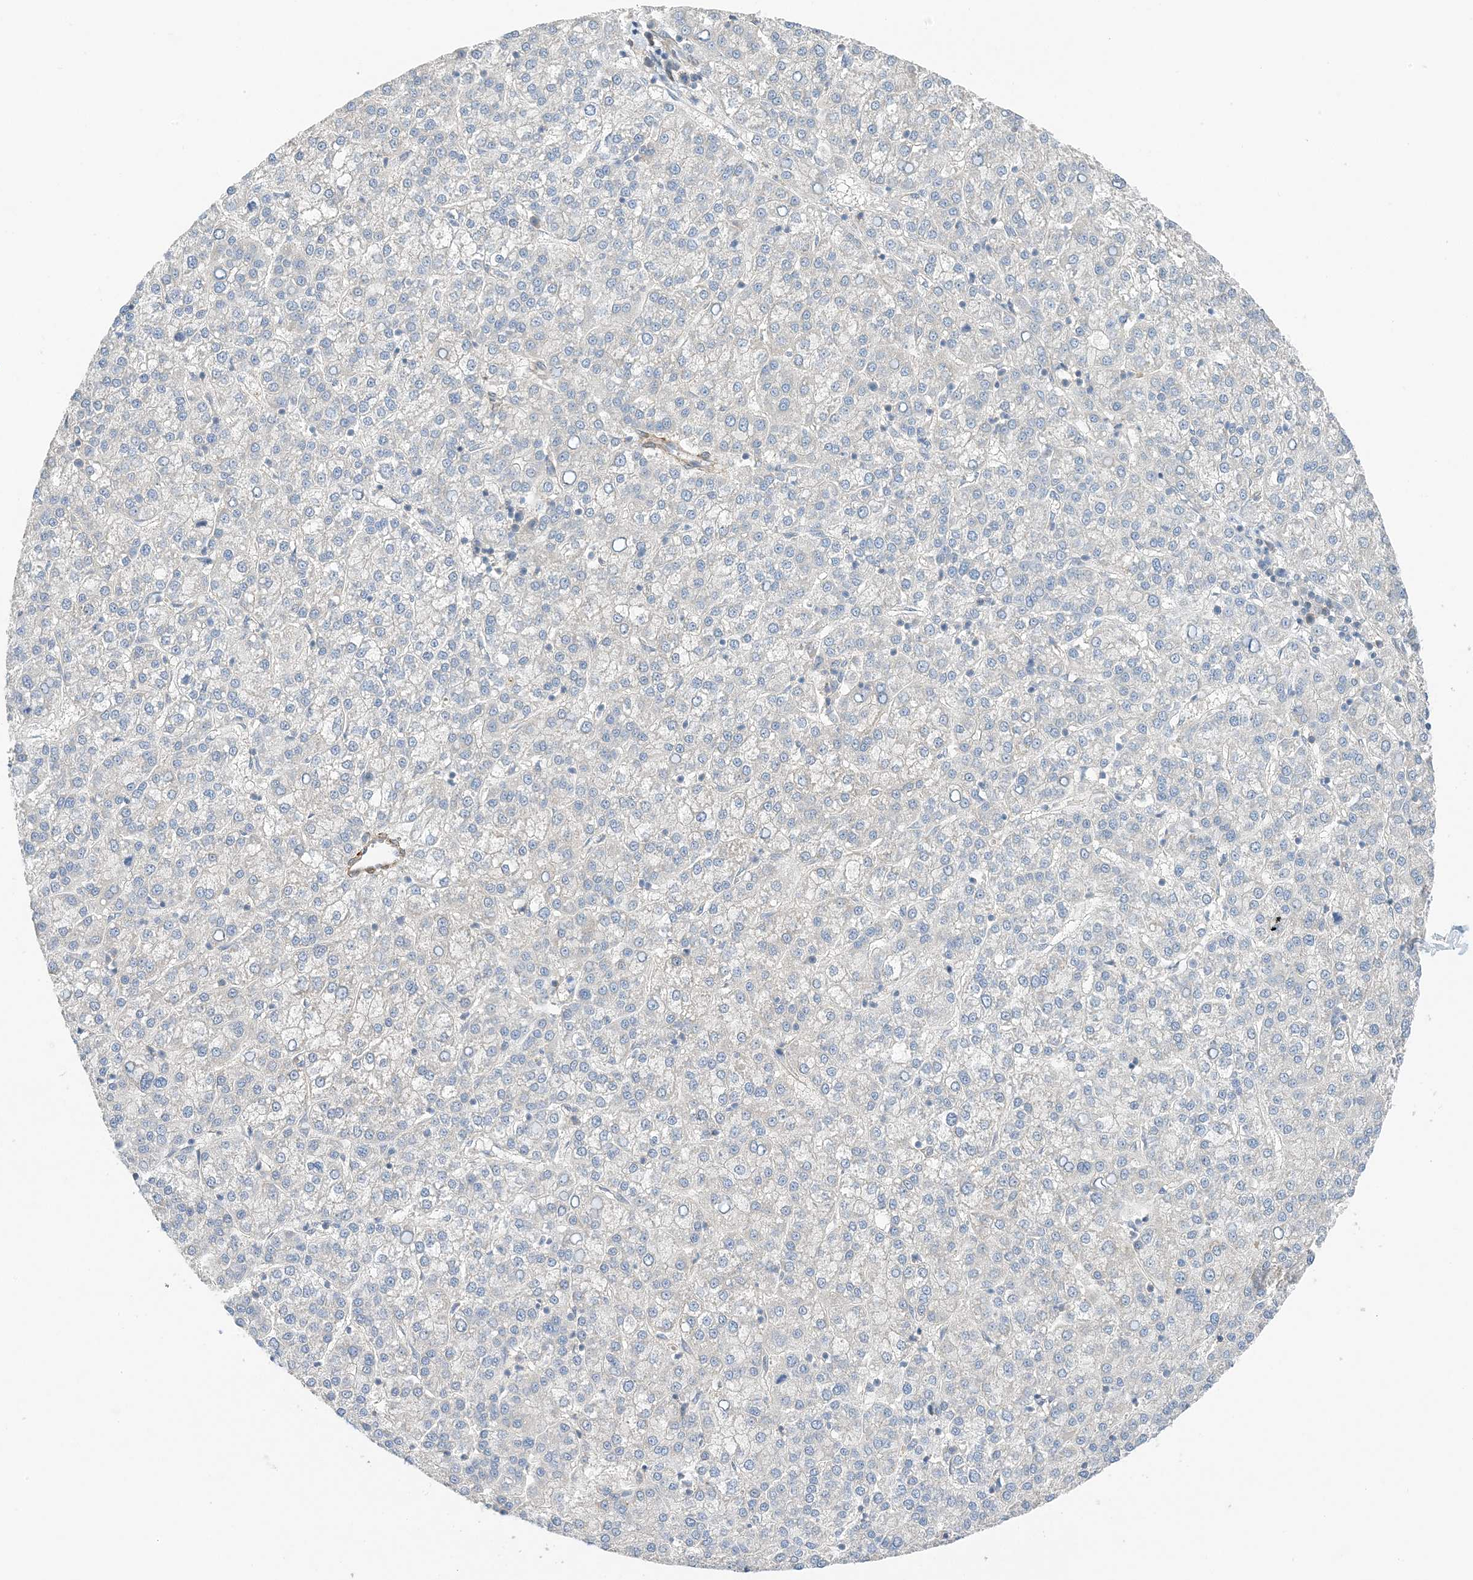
{"staining": {"intensity": "negative", "quantity": "none", "location": "none"}, "tissue": "liver cancer", "cell_type": "Tumor cells", "image_type": "cancer", "snomed": [{"axis": "morphology", "description": "Carcinoma, Hepatocellular, NOS"}, {"axis": "topography", "description": "Liver"}], "caption": "DAB immunohistochemical staining of human hepatocellular carcinoma (liver) exhibits no significant positivity in tumor cells.", "gene": "KIFBP", "patient": {"sex": "female", "age": 58}}